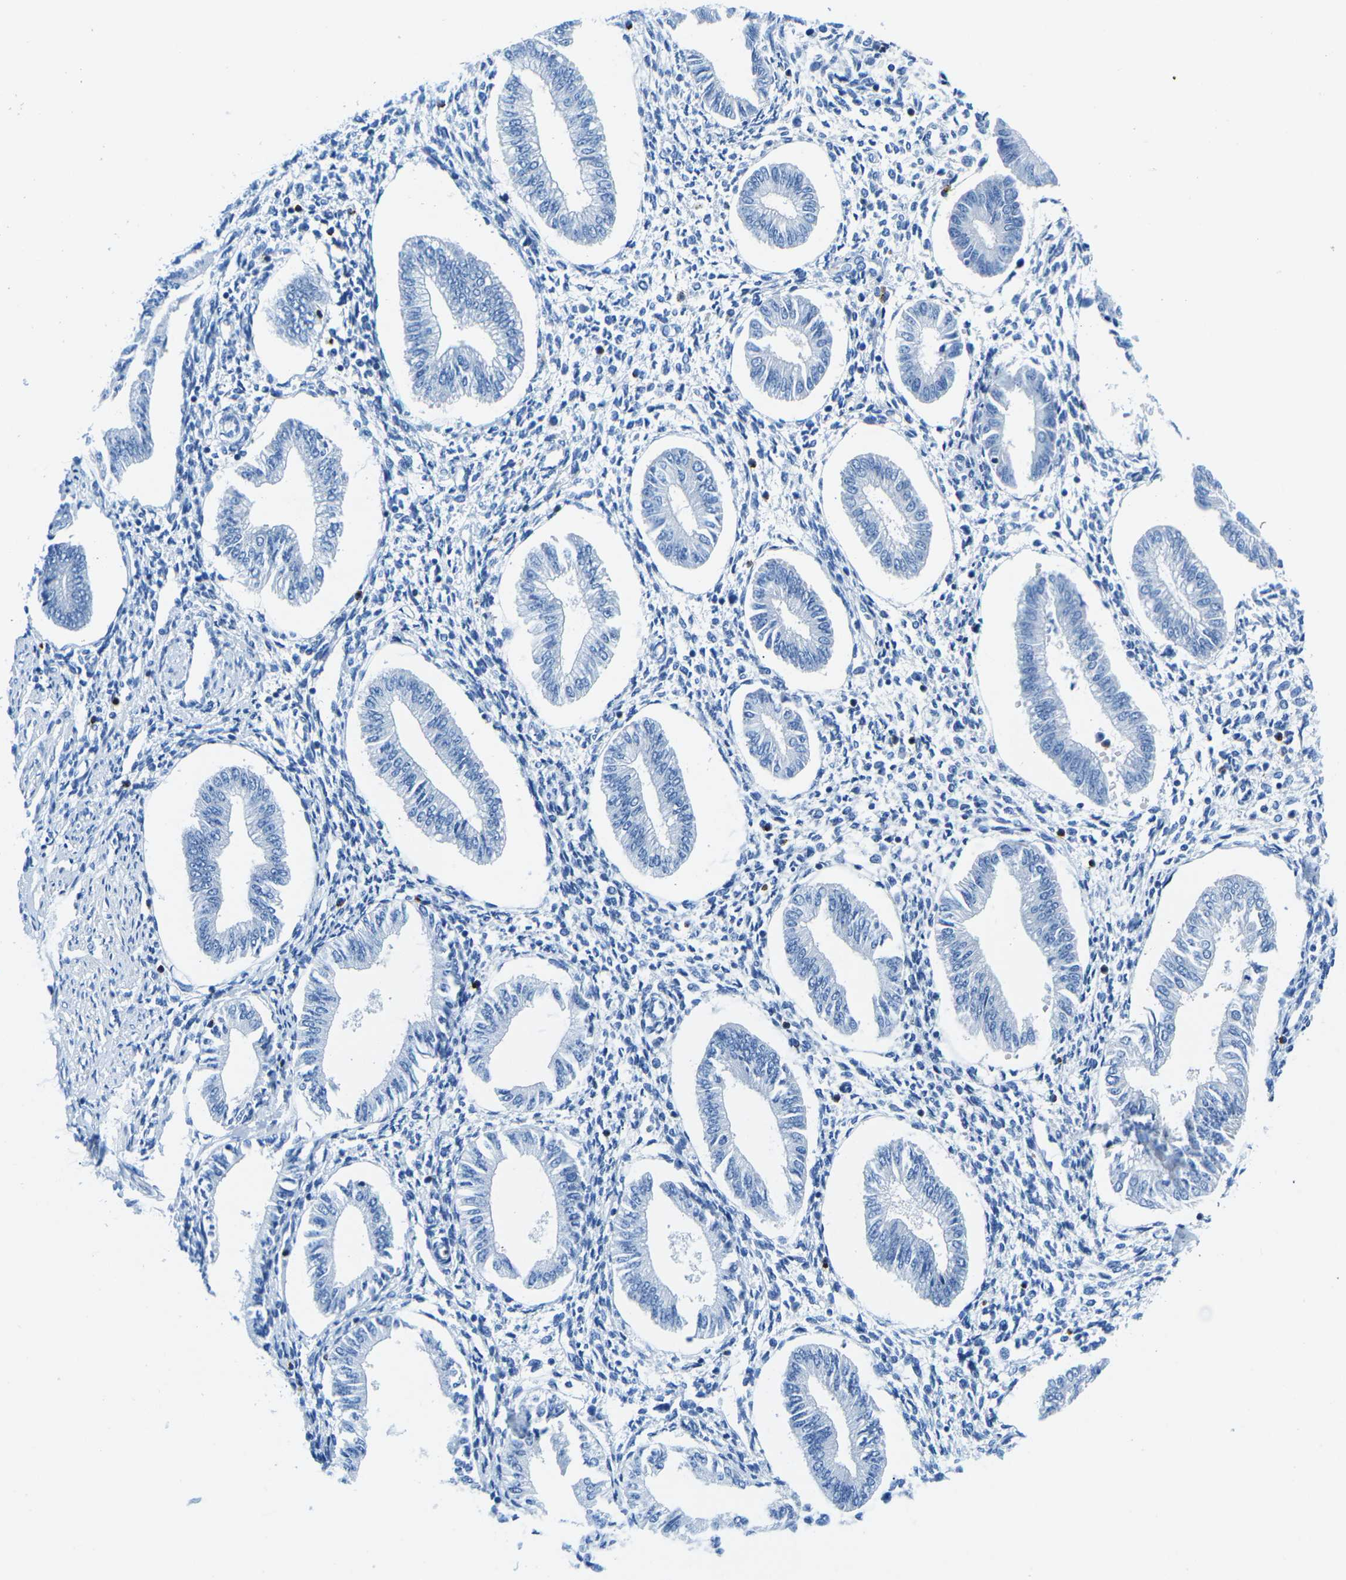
{"staining": {"intensity": "negative", "quantity": "none", "location": "none"}, "tissue": "endometrium", "cell_type": "Cells in endometrial stroma", "image_type": "normal", "snomed": [{"axis": "morphology", "description": "Normal tissue, NOS"}, {"axis": "topography", "description": "Endometrium"}], "caption": "This is a photomicrograph of immunohistochemistry staining of benign endometrium, which shows no positivity in cells in endometrial stroma. The staining is performed using DAB brown chromogen with nuclei counter-stained in using hematoxylin.", "gene": "MC4R", "patient": {"sex": "female", "age": 50}}